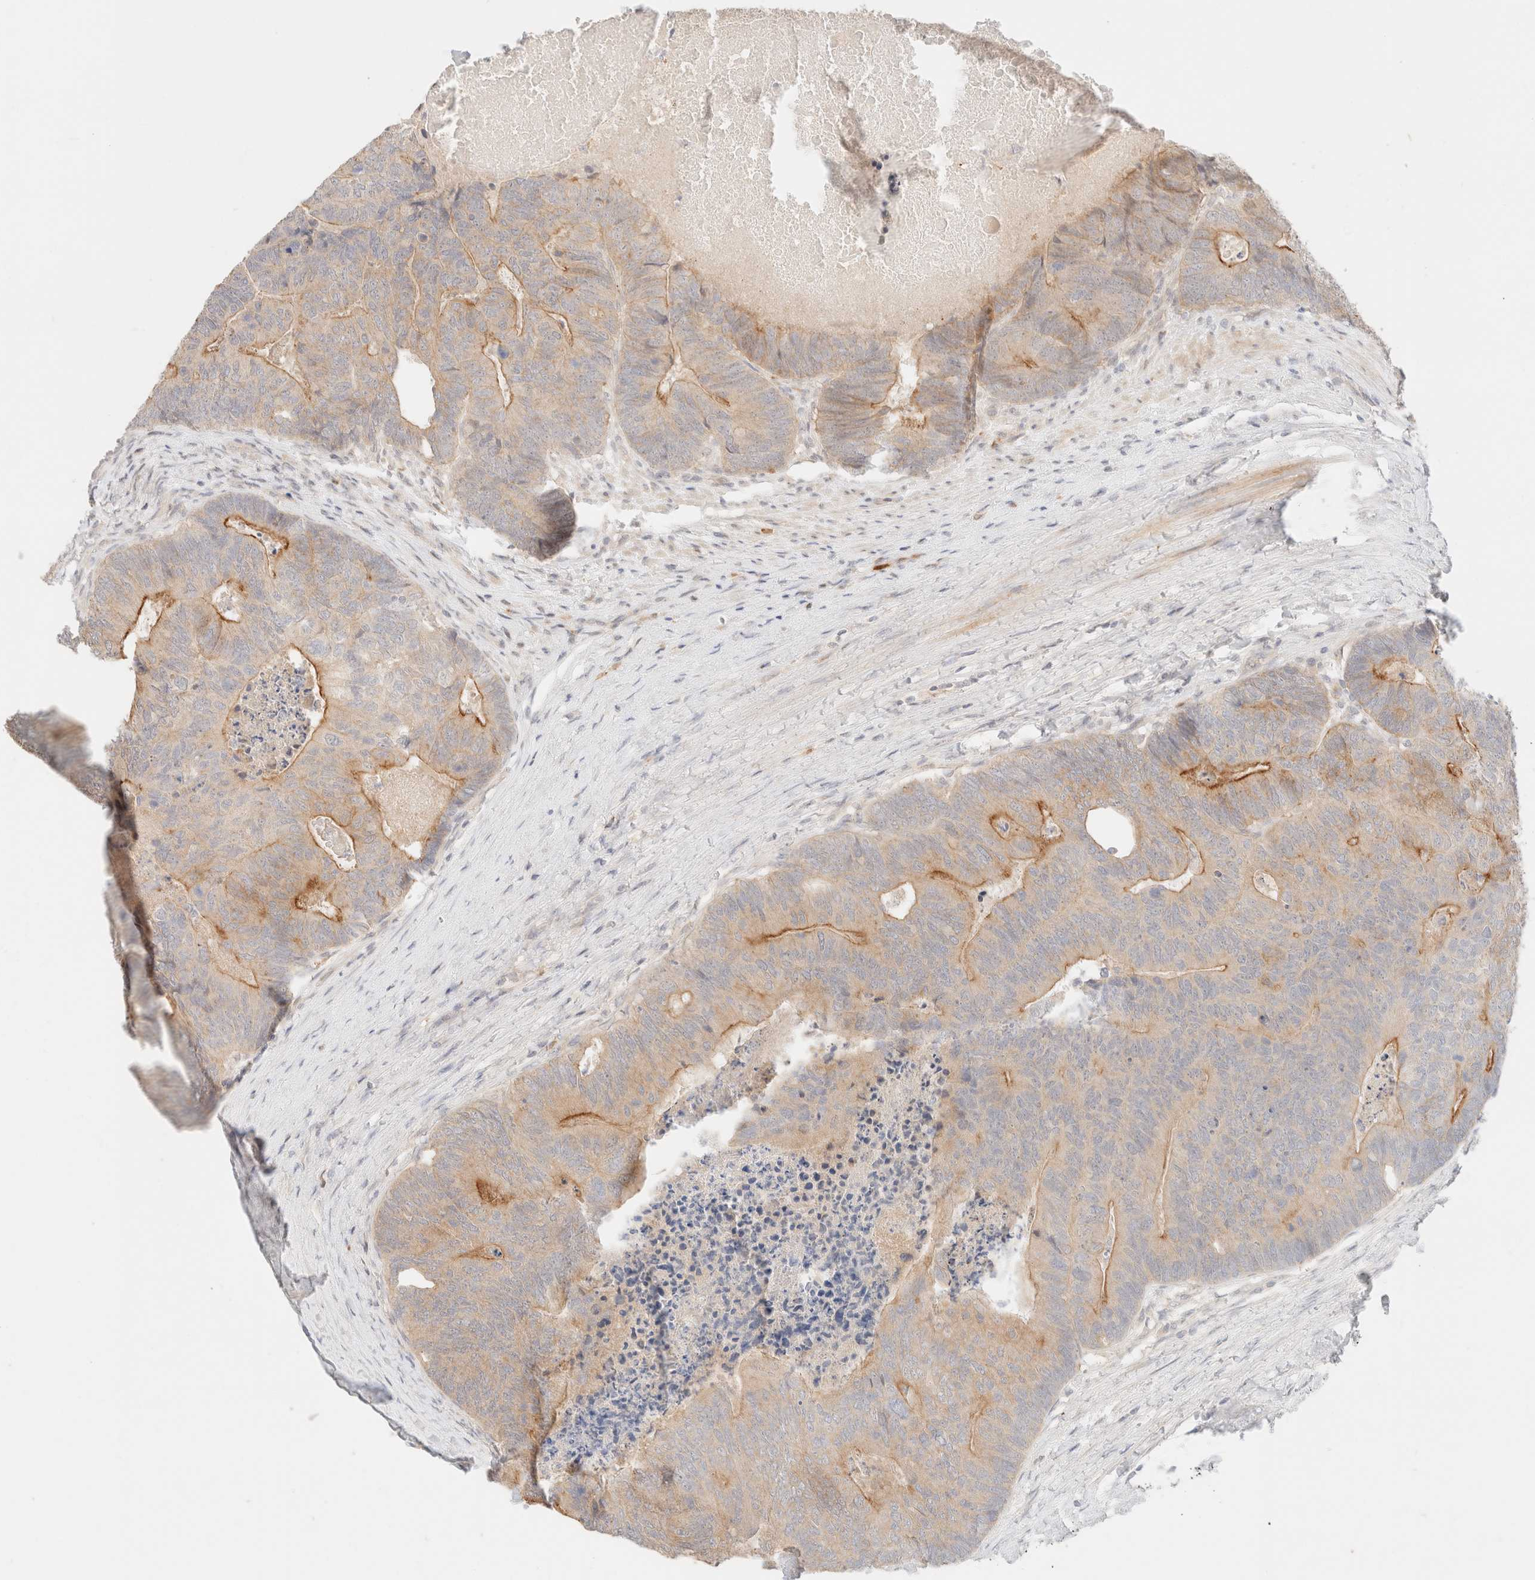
{"staining": {"intensity": "moderate", "quantity": "25%-75%", "location": "cytoplasmic/membranous"}, "tissue": "colorectal cancer", "cell_type": "Tumor cells", "image_type": "cancer", "snomed": [{"axis": "morphology", "description": "Adenocarcinoma, NOS"}, {"axis": "topography", "description": "Colon"}], "caption": "DAB immunohistochemical staining of human colorectal adenocarcinoma exhibits moderate cytoplasmic/membranous protein positivity in about 25%-75% of tumor cells.", "gene": "SGSM2", "patient": {"sex": "female", "age": 67}}